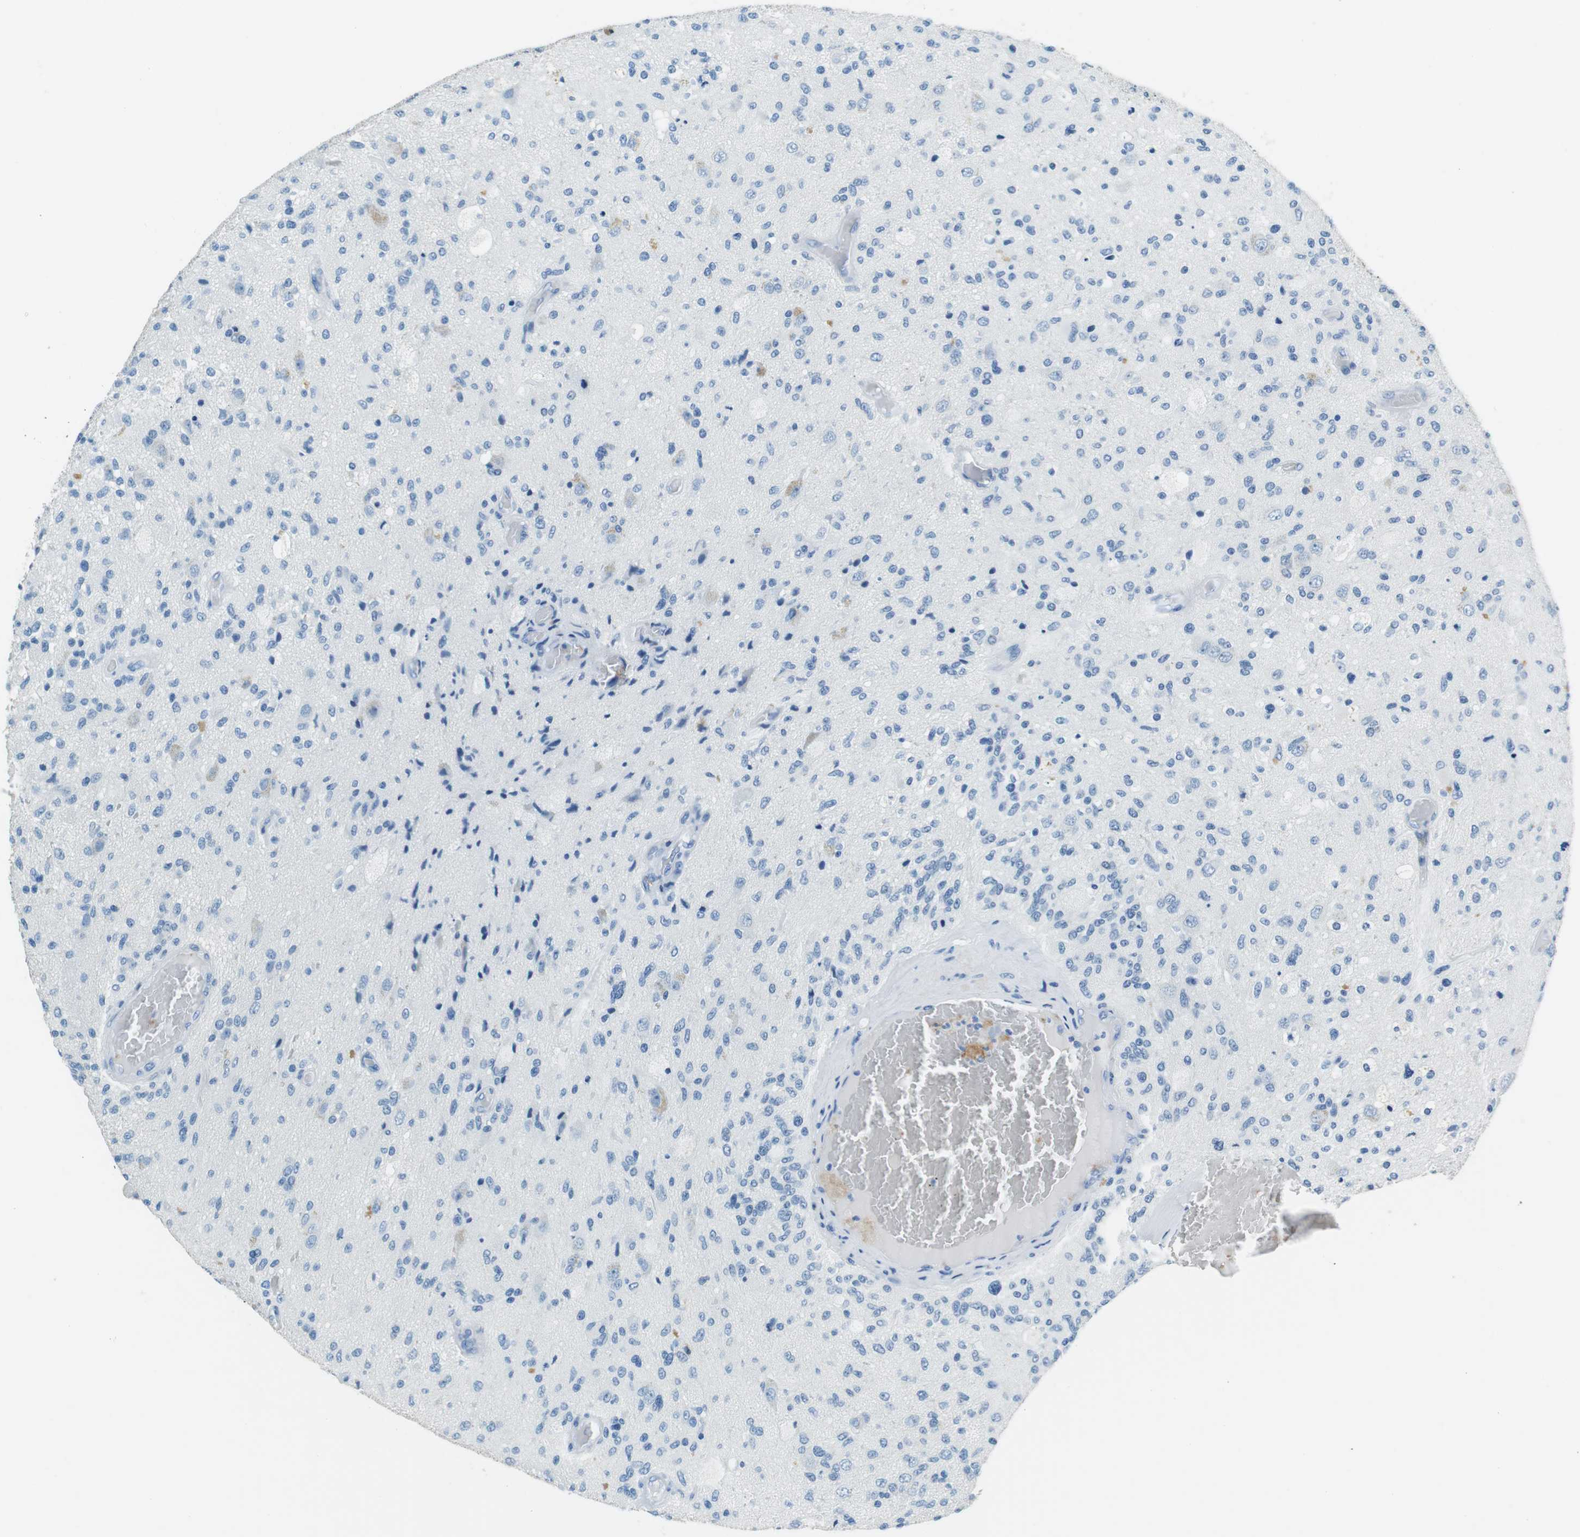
{"staining": {"intensity": "negative", "quantity": "none", "location": "none"}, "tissue": "glioma", "cell_type": "Tumor cells", "image_type": "cancer", "snomed": [{"axis": "morphology", "description": "Normal tissue, NOS"}, {"axis": "morphology", "description": "Glioma, malignant, High grade"}, {"axis": "topography", "description": "Cerebral cortex"}], "caption": "Immunohistochemical staining of human glioma exhibits no significant staining in tumor cells.", "gene": "LAT", "patient": {"sex": "male", "age": 77}}